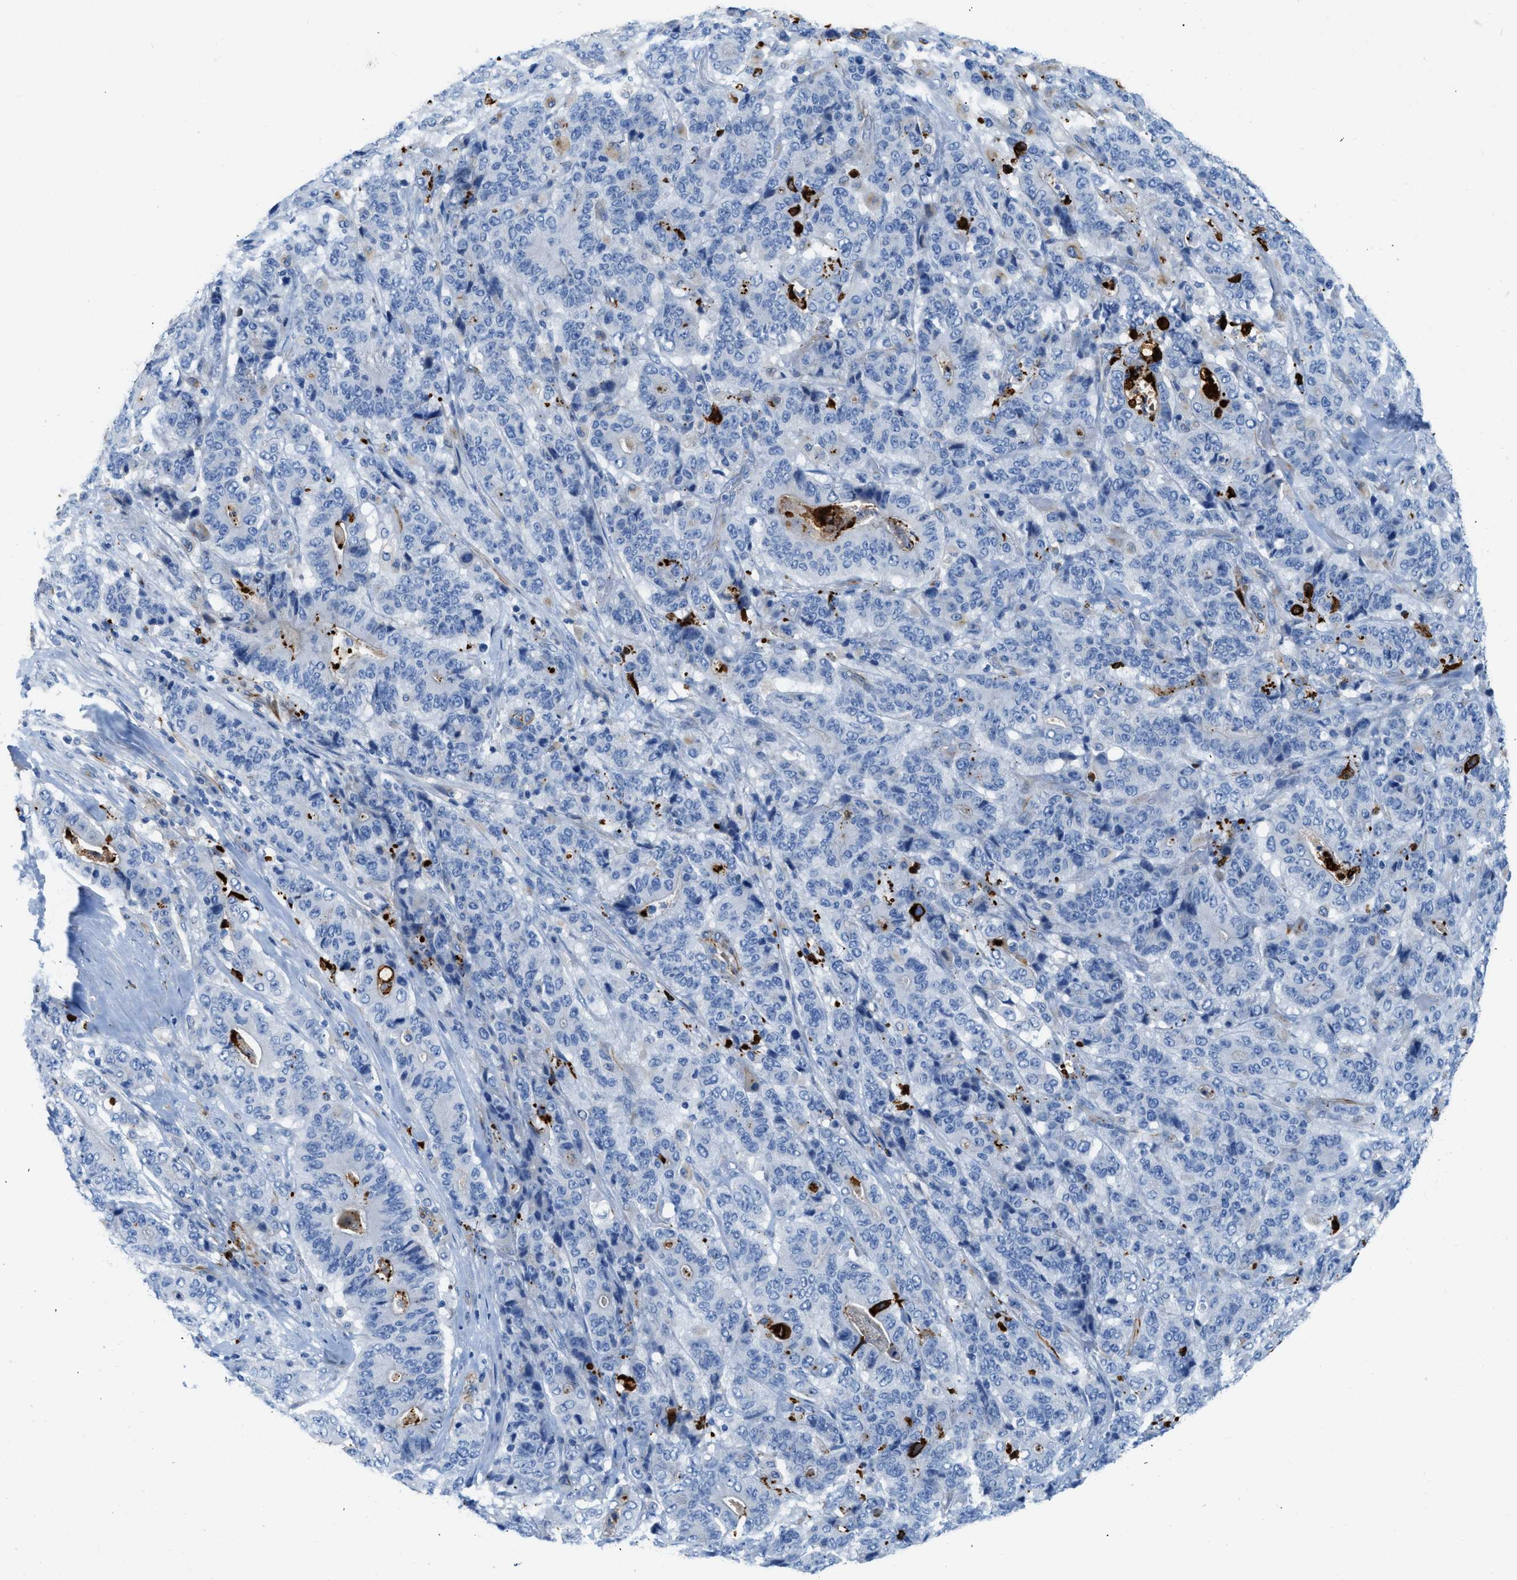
{"staining": {"intensity": "negative", "quantity": "none", "location": "none"}, "tissue": "stomach cancer", "cell_type": "Tumor cells", "image_type": "cancer", "snomed": [{"axis": "morphology", "description": "Adenocarcinoma, NOS"}, {"axis": "topography", "description": "Stomach"}], "caption": "Human stomach cancer (adenocarcinoma) stained for a protein using immunohistochemistry shows no expression in tumor cells.", "gene": "XCR1", "patient": {"sex": "female", "age": 73}}